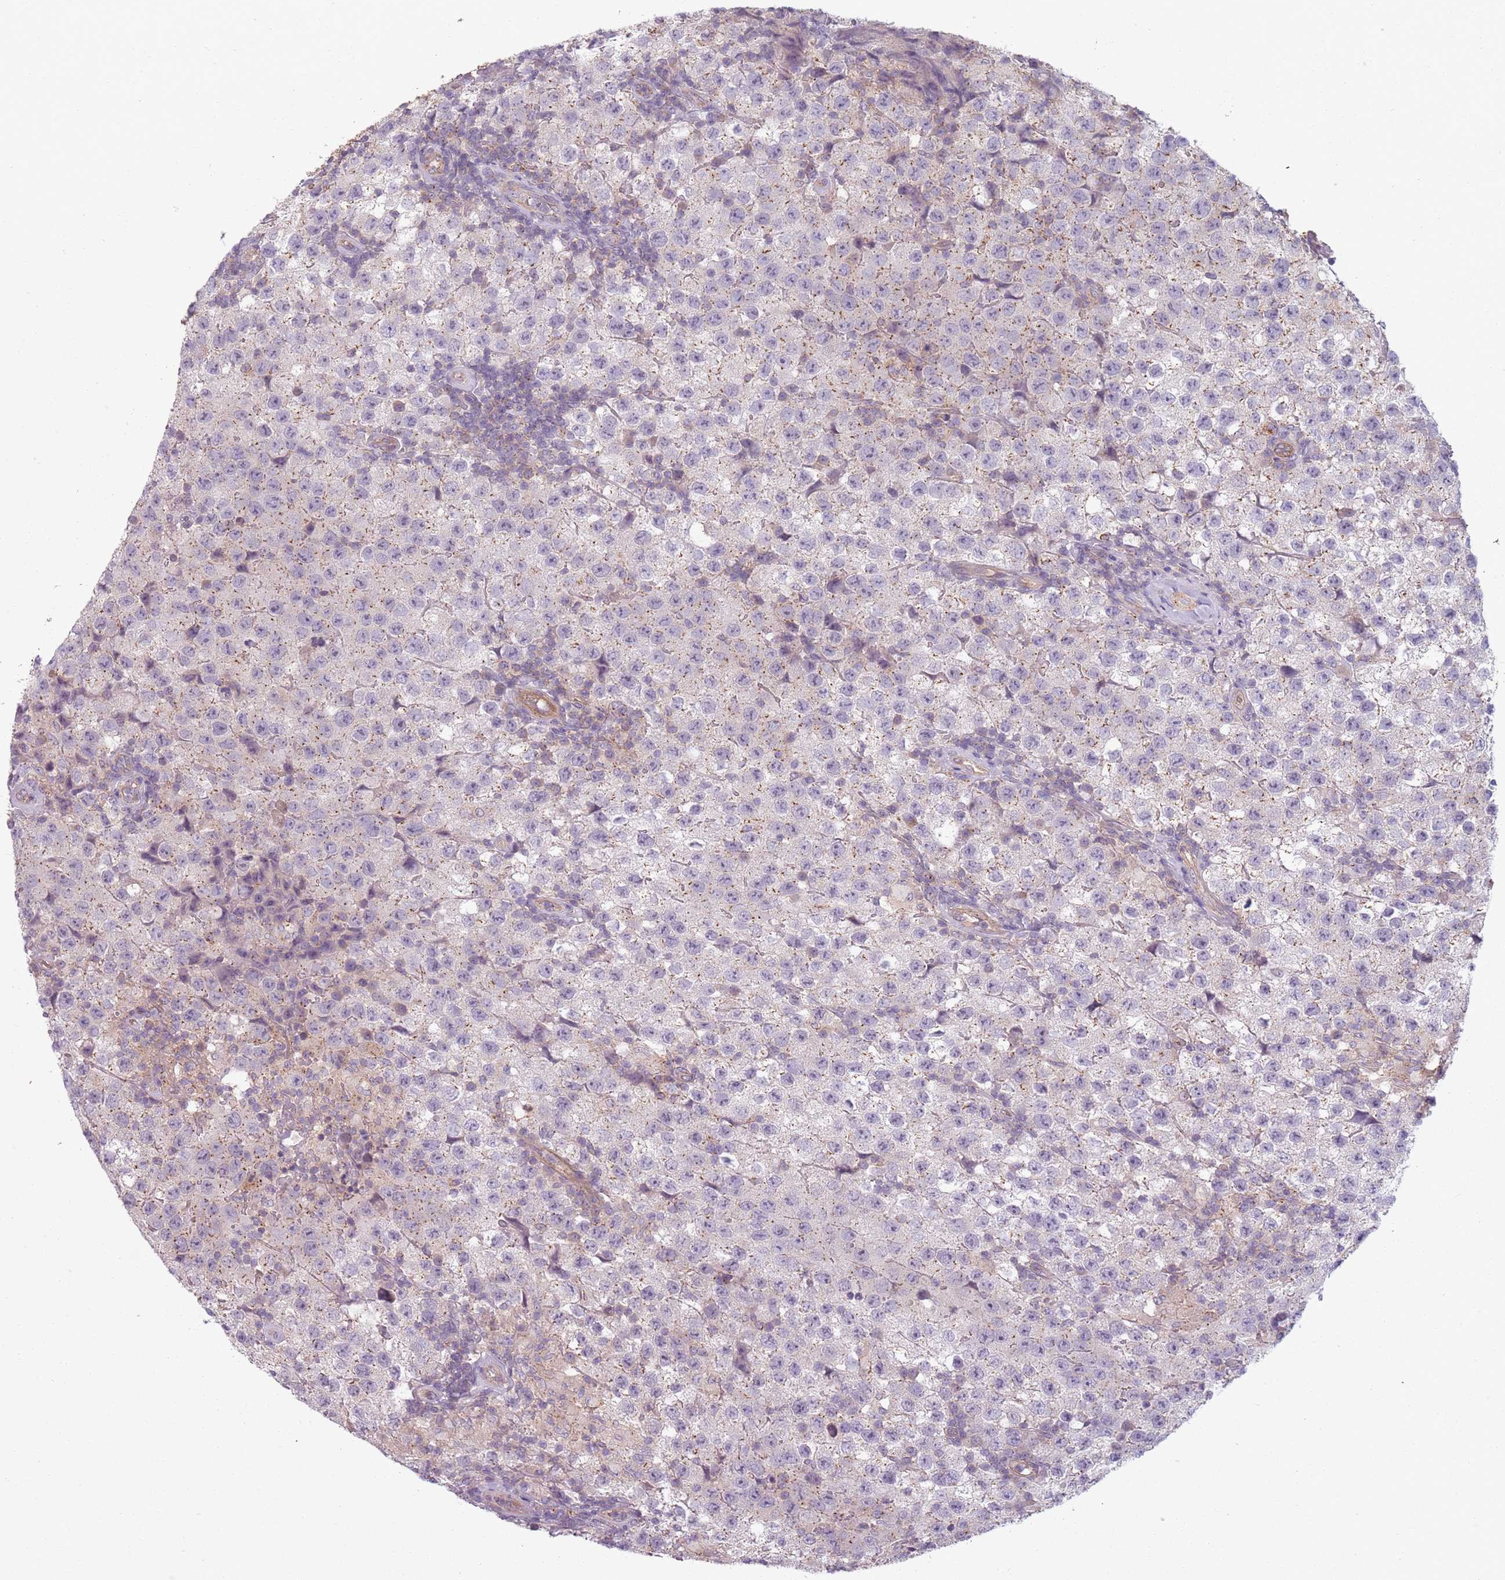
{"staining": {"intensity": "negative", "quantity": "none", "location": "none"}, "tissue": "testis cancer", "cell_type": "Tumor cells", "image_type": "cancer", "snomed": [{"axis": "morphology", "description": "Seminoma, NOS"}, {"axis": "morphology", "description": "Carcinoma, Embryonal, NOS"}, {"axis": "topography", "description": "Testis"}], "caption": "Immunohistochemistry image of neoplastic tissue: human seminoma (testis) stained with DAB exhibits no significant protein staining in tumor cells.", "gene": "TLCD2", "patient": {"sex": "male", "age": 41}}